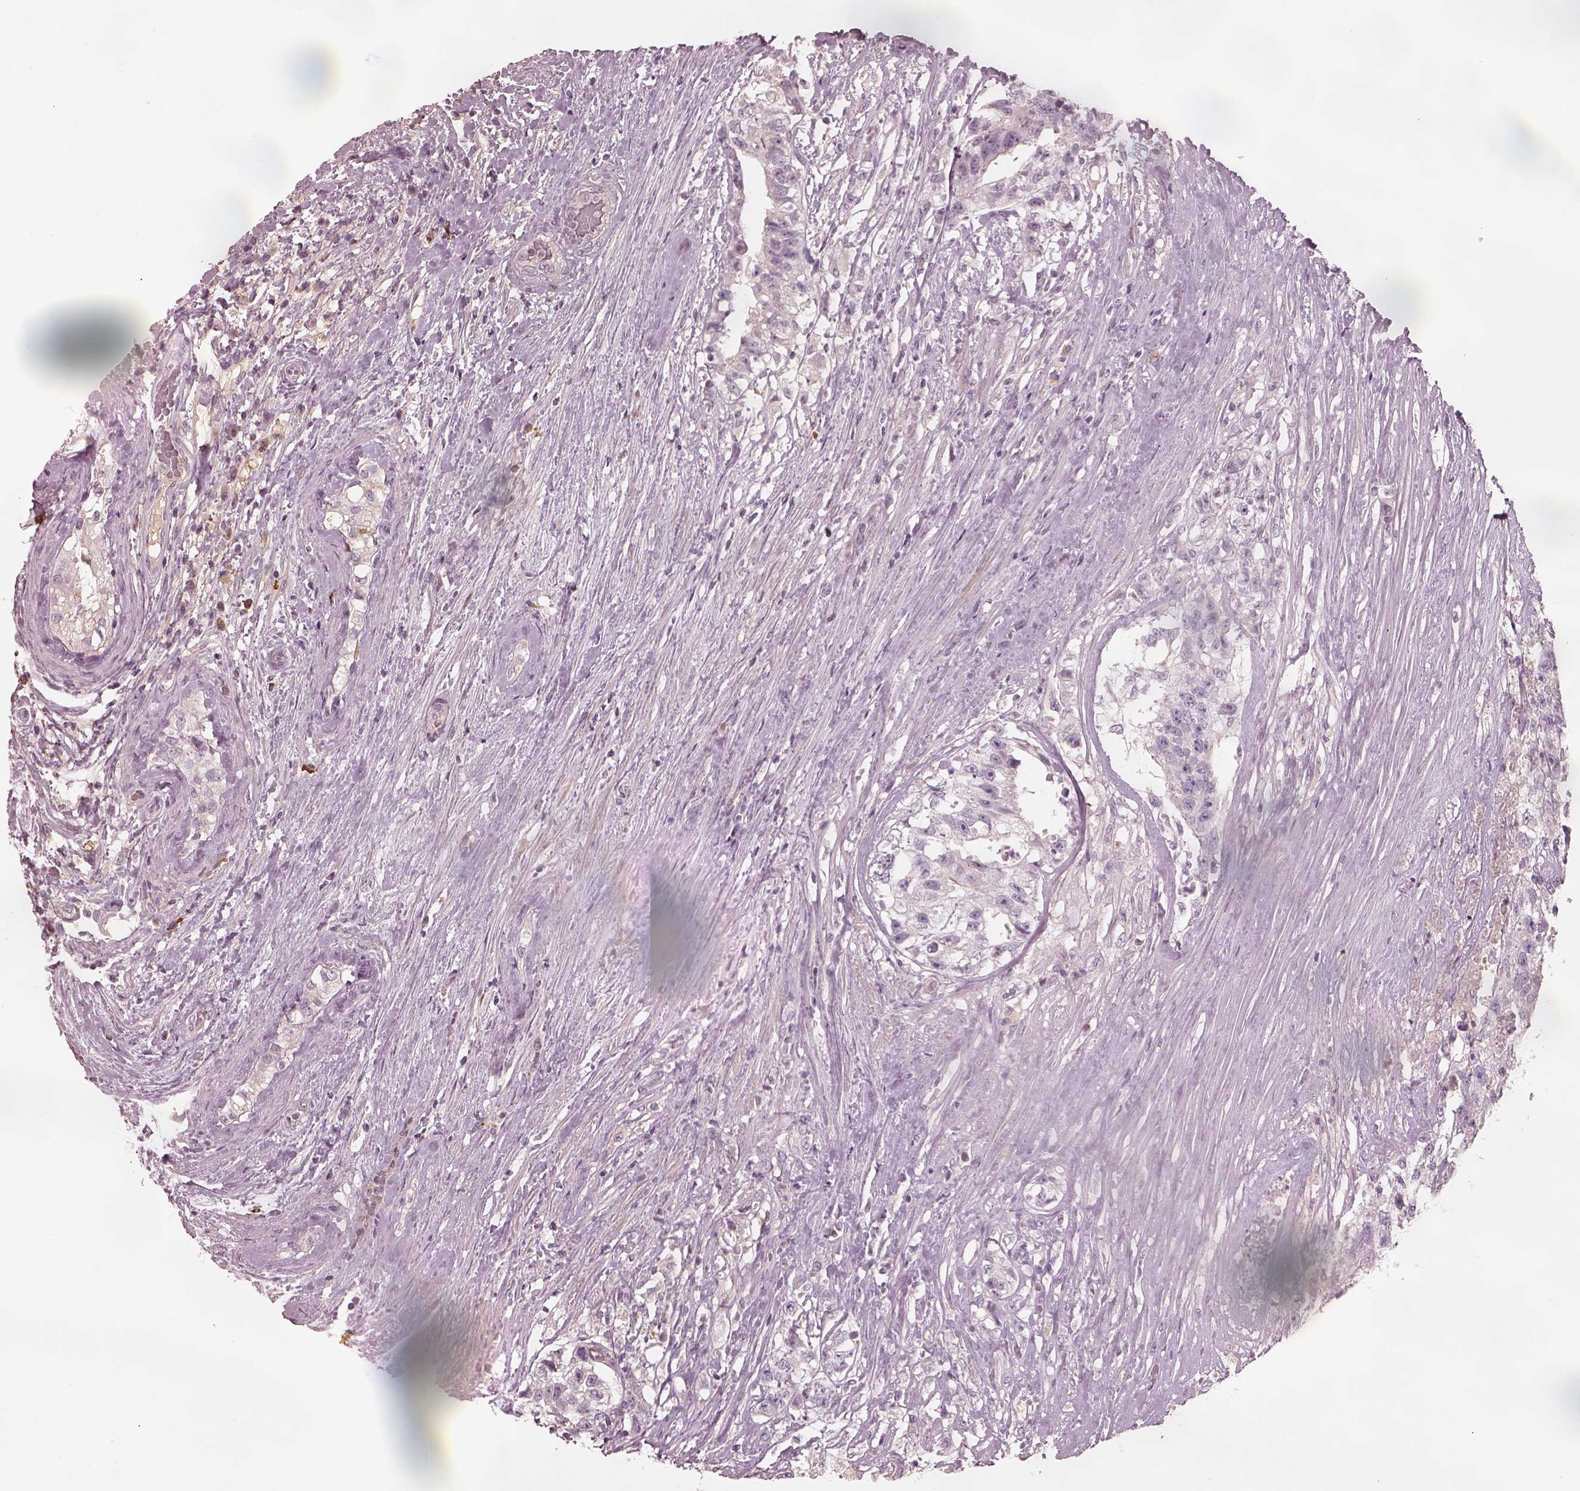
{"staining": {"intensity": "negative", "quantity": "none", "location": "none"}, "tissue": "testis cancer", "cell_type": "Tumor cells", "image_type": "cancer", "snomed": [{"axis": "morphology", "description": "Seminoma, NOS"}, {"axis": "morphology", "description": "Carcinoma, Embryonal, NOS"}, {"axis": "topography", "description": "Testis"}], "caption": "Immunohistochemical staining of human embryonal carcinoma (testis) shows no significant staining in tumor cells. Brightfield microscopy of immunohistochemistry stained with DAB (brown) and hematoxylin (blue), captured at high magnification.", "gene": "SDCBP2", "patient": {"sex": "male", "age": 41}}